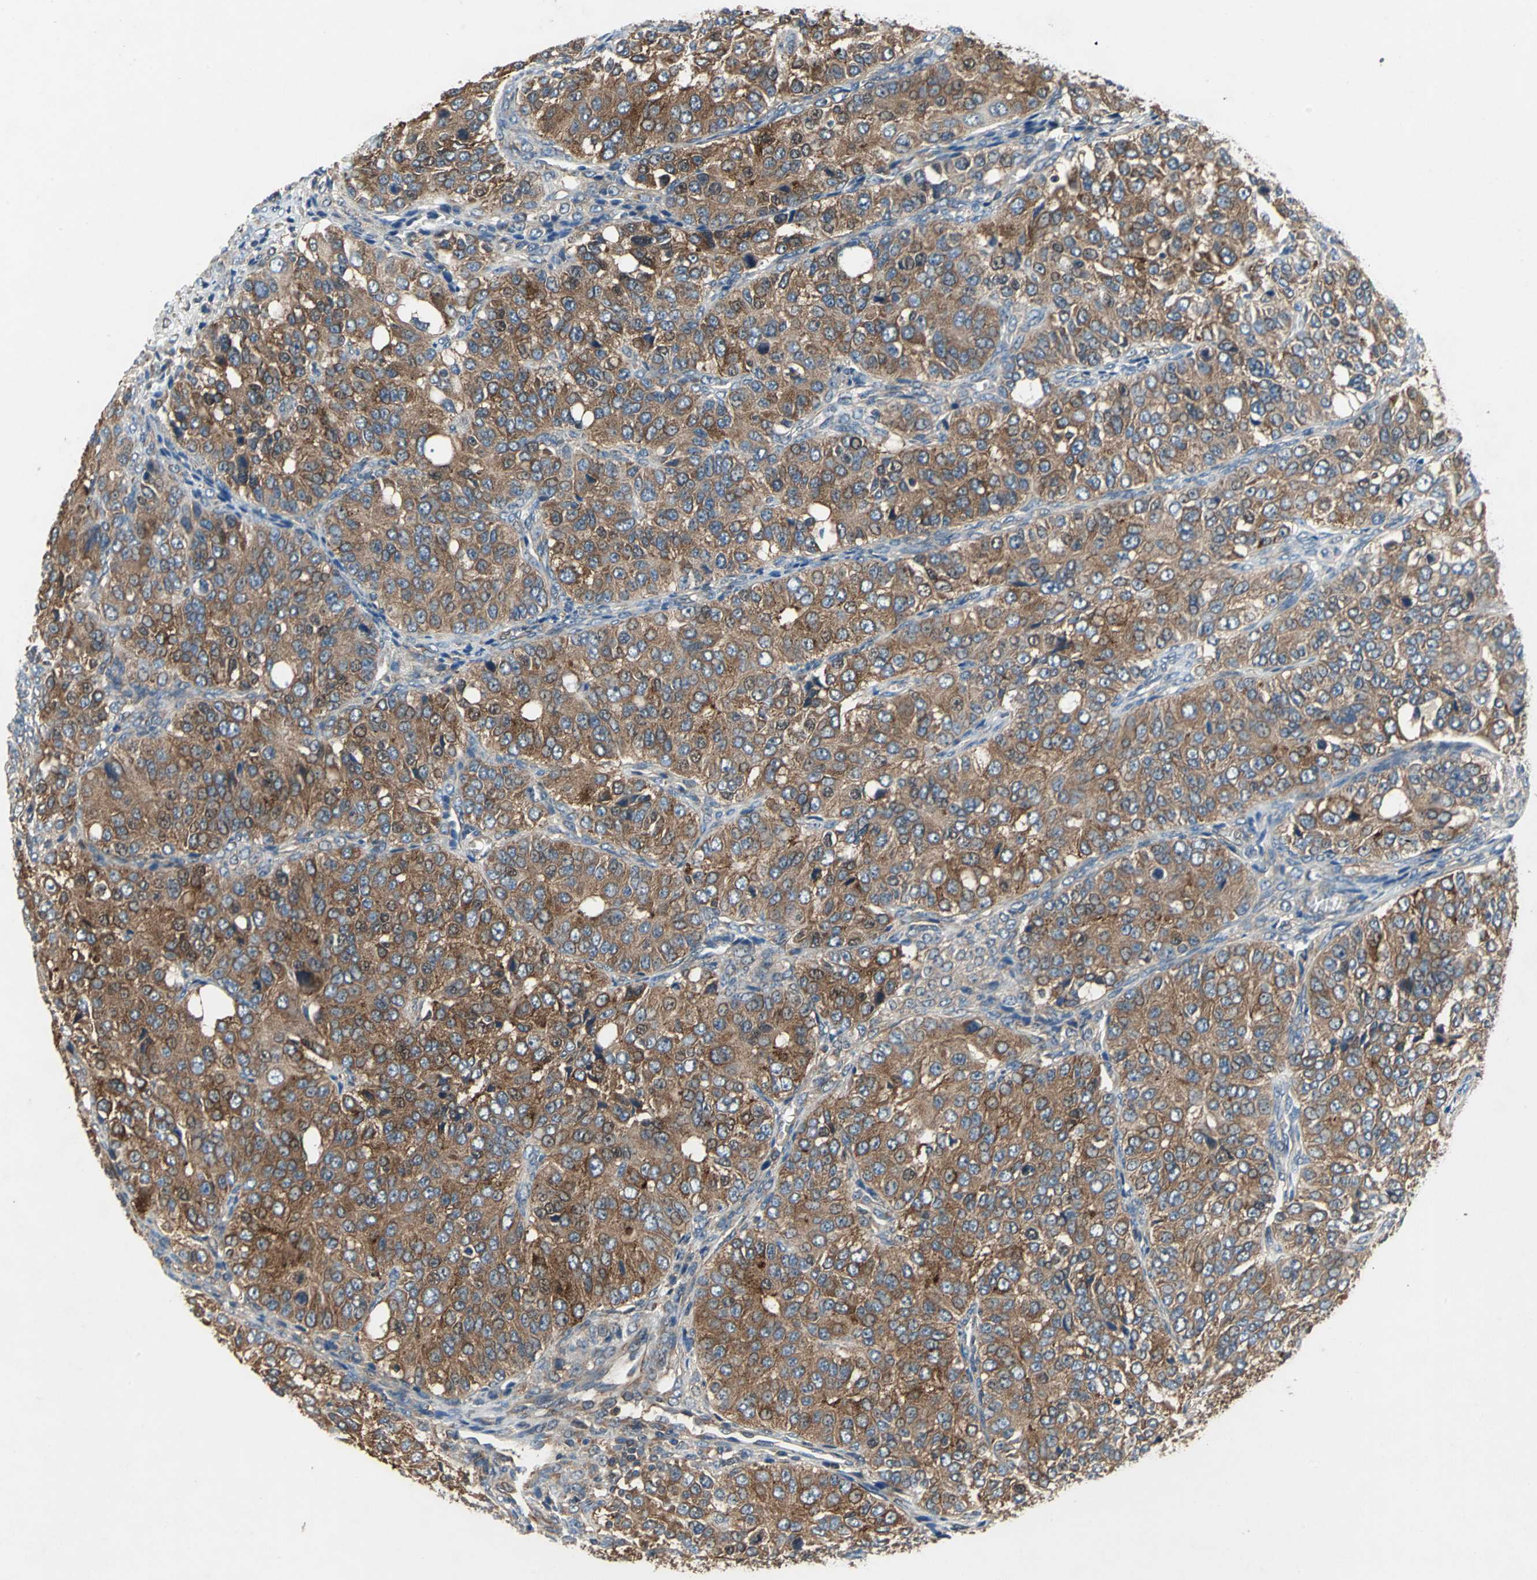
{"staining": {"intensity": "strong", "quantity": ">75%", "location": "cytoplasmic/membranous"}, "tissue": "ovarian cancer", "cell_type": "Tumor cells", "image_type": "cancer", "snomed": [{"axis": "morphology", "description": "Carcinoma, endometroid"}, {"axis": "topography", "description": "Ovary"}], "caption": "Immunohistochemistry histopathology image of neoplastic tissue: human ovarian endometroid carcinoma stained using immunohistochemistry (IHC) displays high levels of strong protein expression localized specifically in the cytoplasmic/membranous of tumor cells, appearing as a cytoplasmic/membranous brown color.", "gene": "CAPN1", "patient": {"sex": "female", "age": 51}}